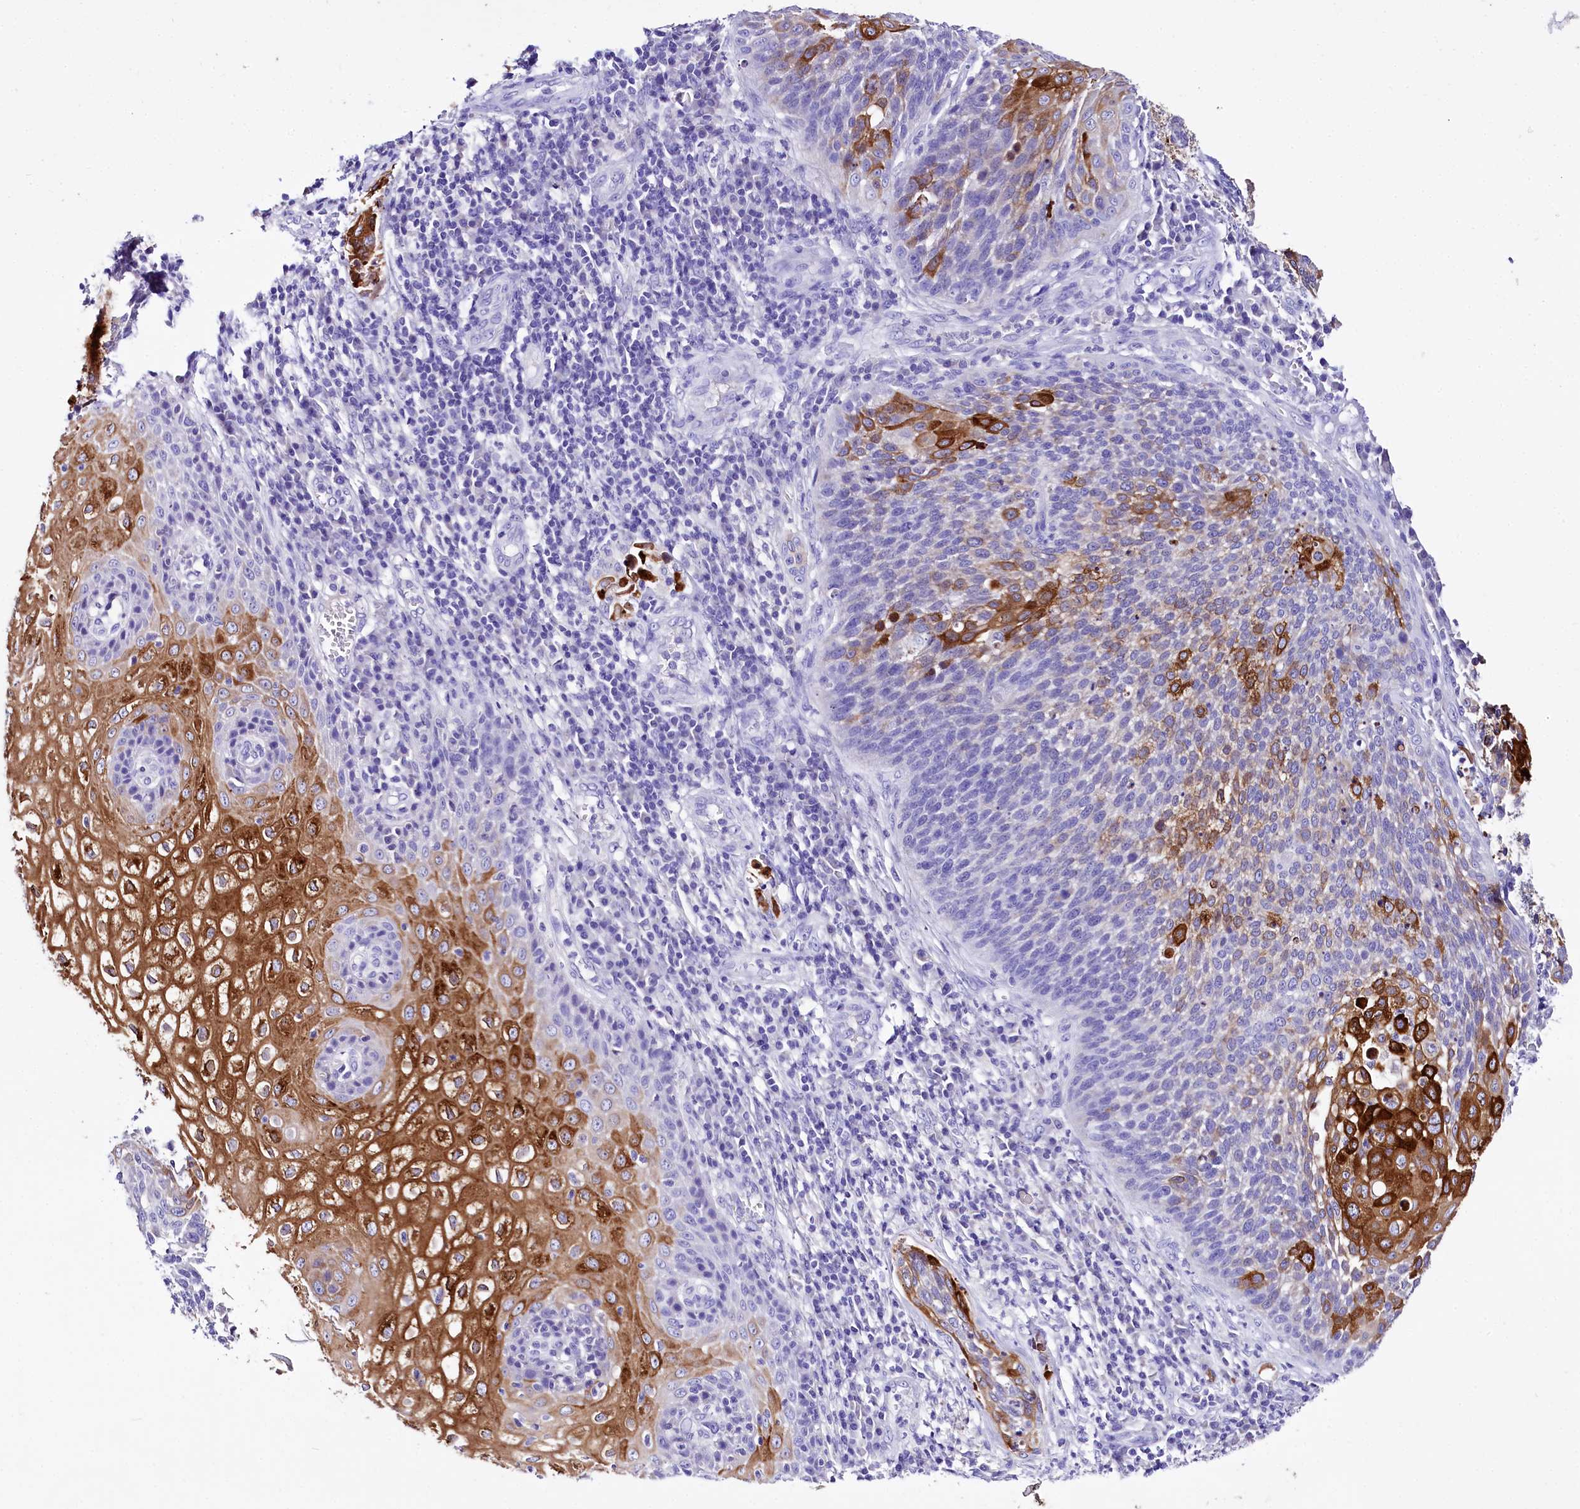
{"staining": {"intensity": "strong", "quantity": "<25%", "location": "cytoplasmic/membranous"}, "tissue": "cervical cancer", "cell_type": "Tumor cells", "image_type": "cancer", "snomed": [{"axis": "morphology", "description": "Squamous cell carcinoma, NOS"}, {"axis": "topography", "description": "Cervix"}], "caption": "Squamous cell carcinoma (cervical) stained with a brown dye displays strong cytoplasmic/membranous positive expression in approximately <25% of tumor cells.", "gene": "A2ML1", "patient": {"sex": "female", "age": 34}}